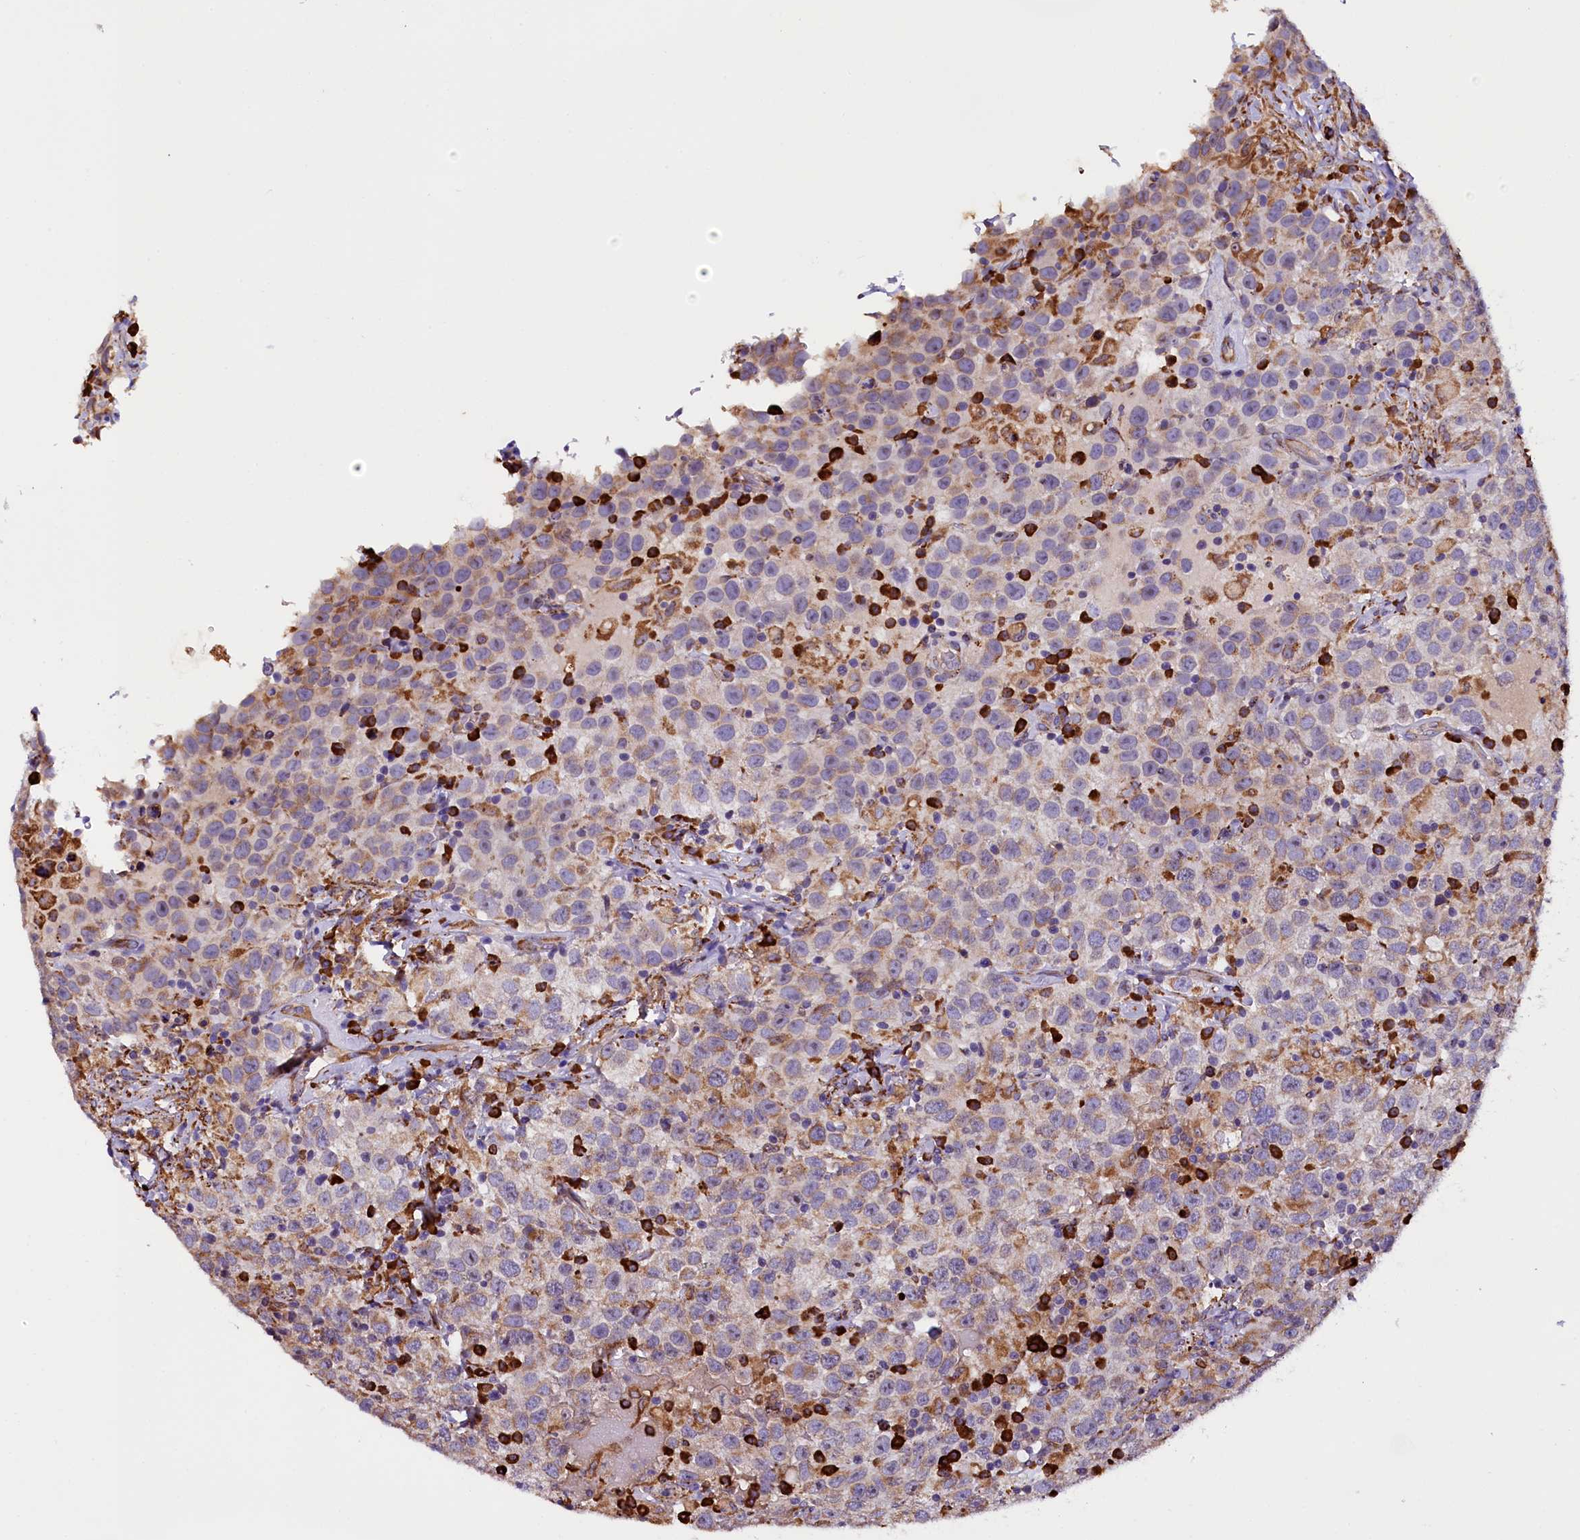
{"staining": {"intensity": "weak", "quantity": "25%-75%", "location": "cytoplasmic/membranous"}, "tissue": "testis cancer", "cell_type": "Tumor cells", "image_type": "cancer", "snomed": [{"axis": "morphology", "description": "Seminoma, NOS"}, {"axis": "topography", "description": "Testis"}], "caption": "Immunohistochemical staining of testis cancer (seminoma) displays weak cytoplasmic/membranous protein positivity in approximately 25%-75% of tumor cells.", "gene": "CAPS2", "patient": {"sex": "male", "age": 41}}